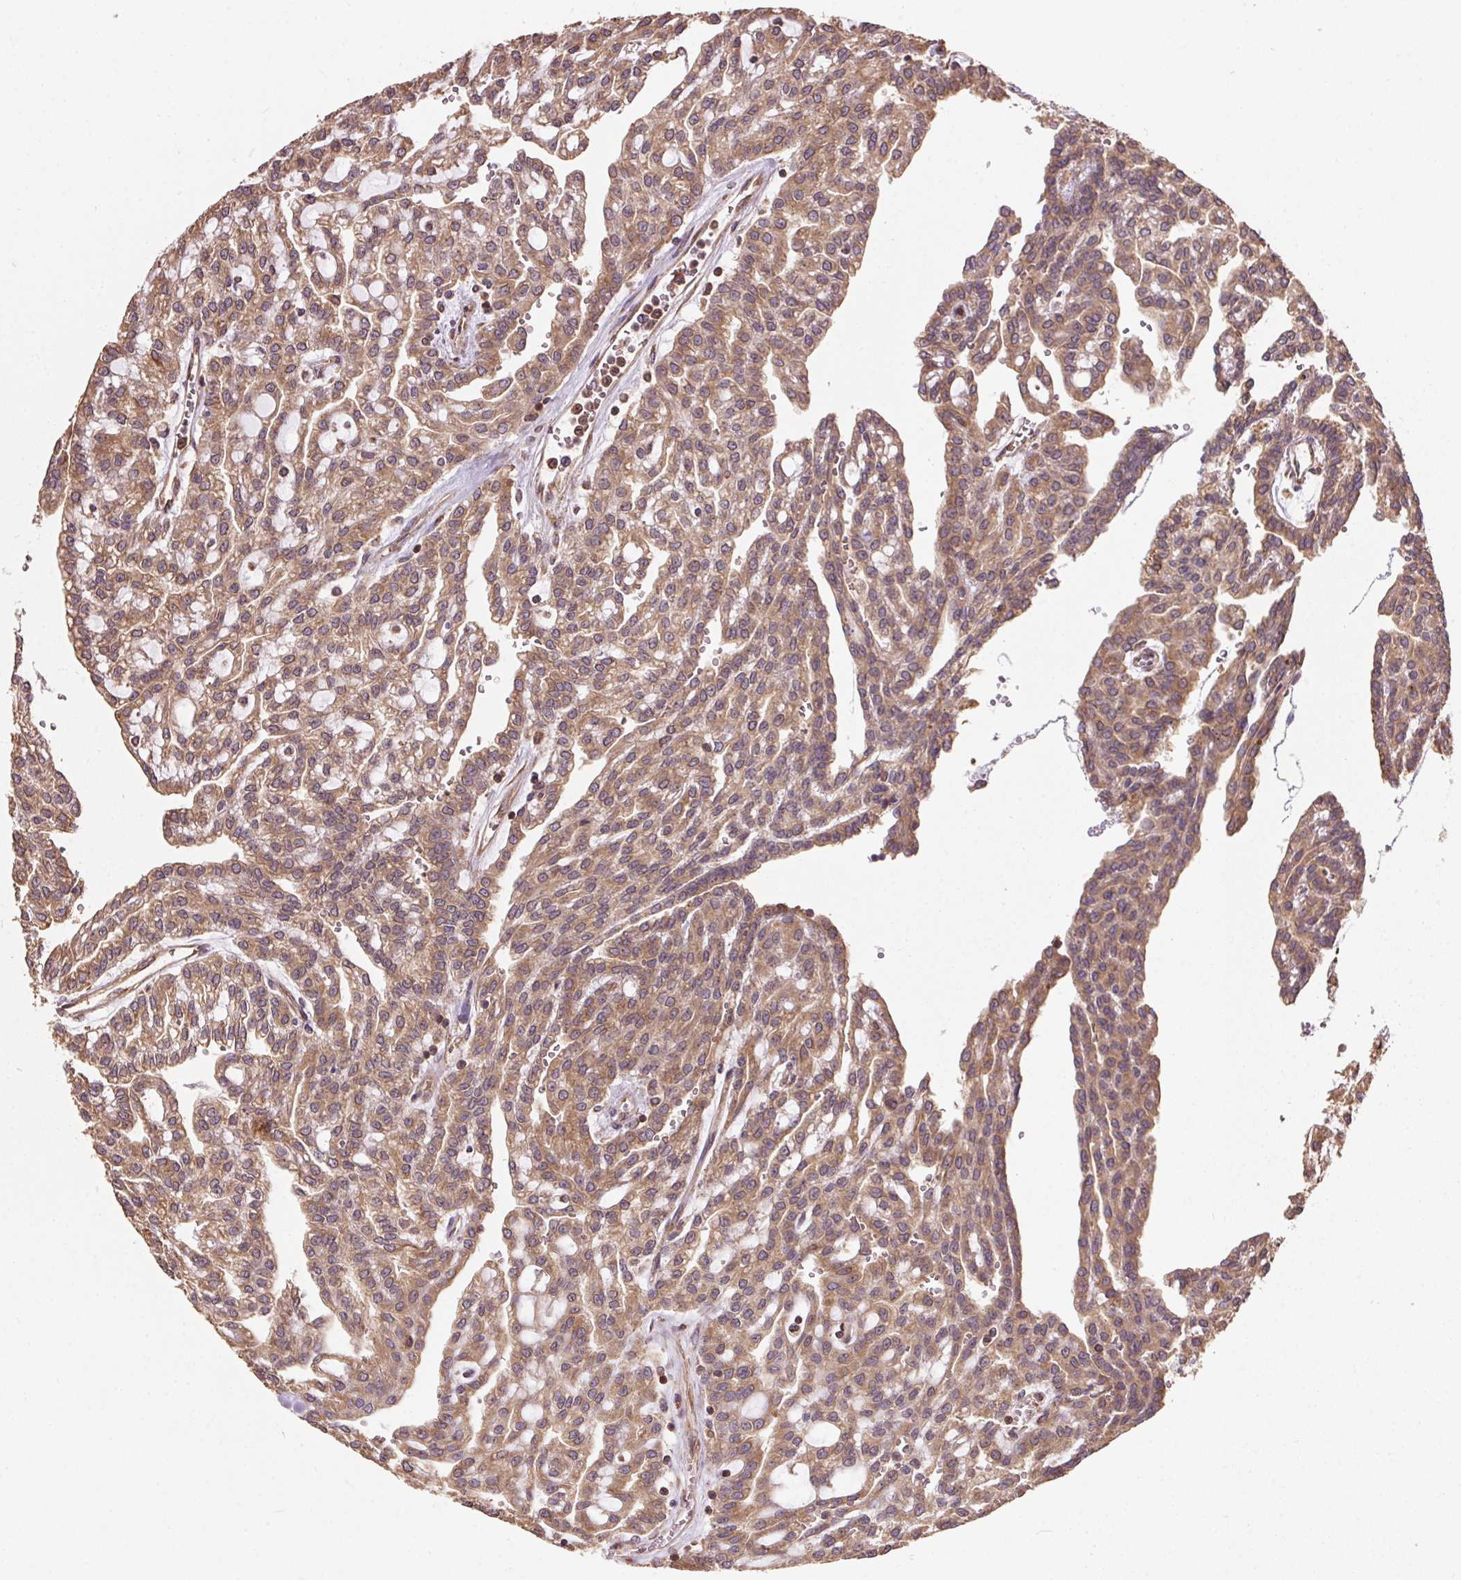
{"staining": {"intensity": "moderate", "quantity": ">75%", "location": "cytoplasmic/membranous"}, "tissue": "renal cancer", "cell_type": "Tumor cells", "image_type": "cancer", "snomed": [{"axis": "morphology", "description": "Adenocarcinoma, NOS"}, {"axis": "topography", "description": "Kidney"}], "caption": "Renal cancer (adenocarcinoma) stained for a protein demonstrates moderate cytoplasmic/membranous positivity in tumor cells.", "gene": "EIF2S1", "patient": {"sex": "male", "age": 63}}